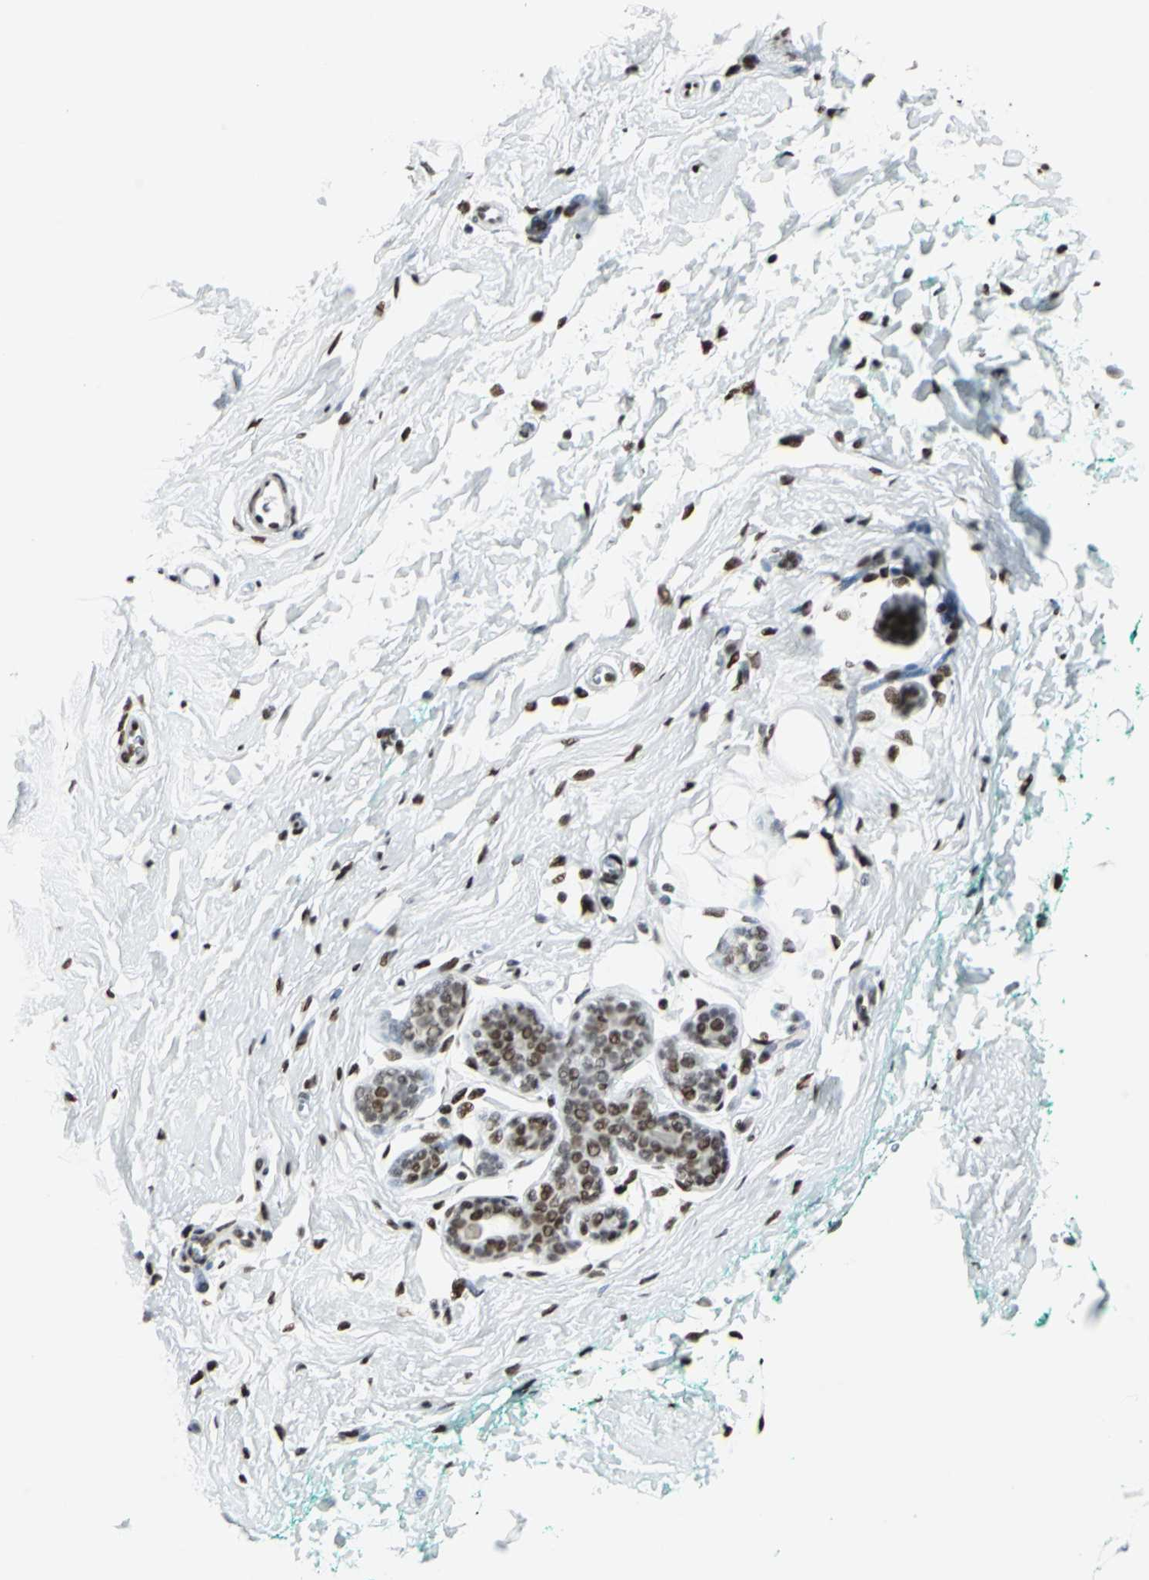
{"staining": {"intensity": "moderate", "quantity": ">75%", "location": "nuclear"}, "tissue": "breast", "cell_type": "Adipocytes", "image_type": "normal", "snomed": [{"axis": "morphology", "description": "Normal tissue, NOS"}, {"axis": "topography", "description": "Breast"}], "caption": "Adipocytes show moderate nuclear expression in about >75% of cells in benign breast. (Brightfield microscopy of DAB IHC at high magnification).", "gene": "HDAC2", "patient": {"sex": "female", "age": 52}}